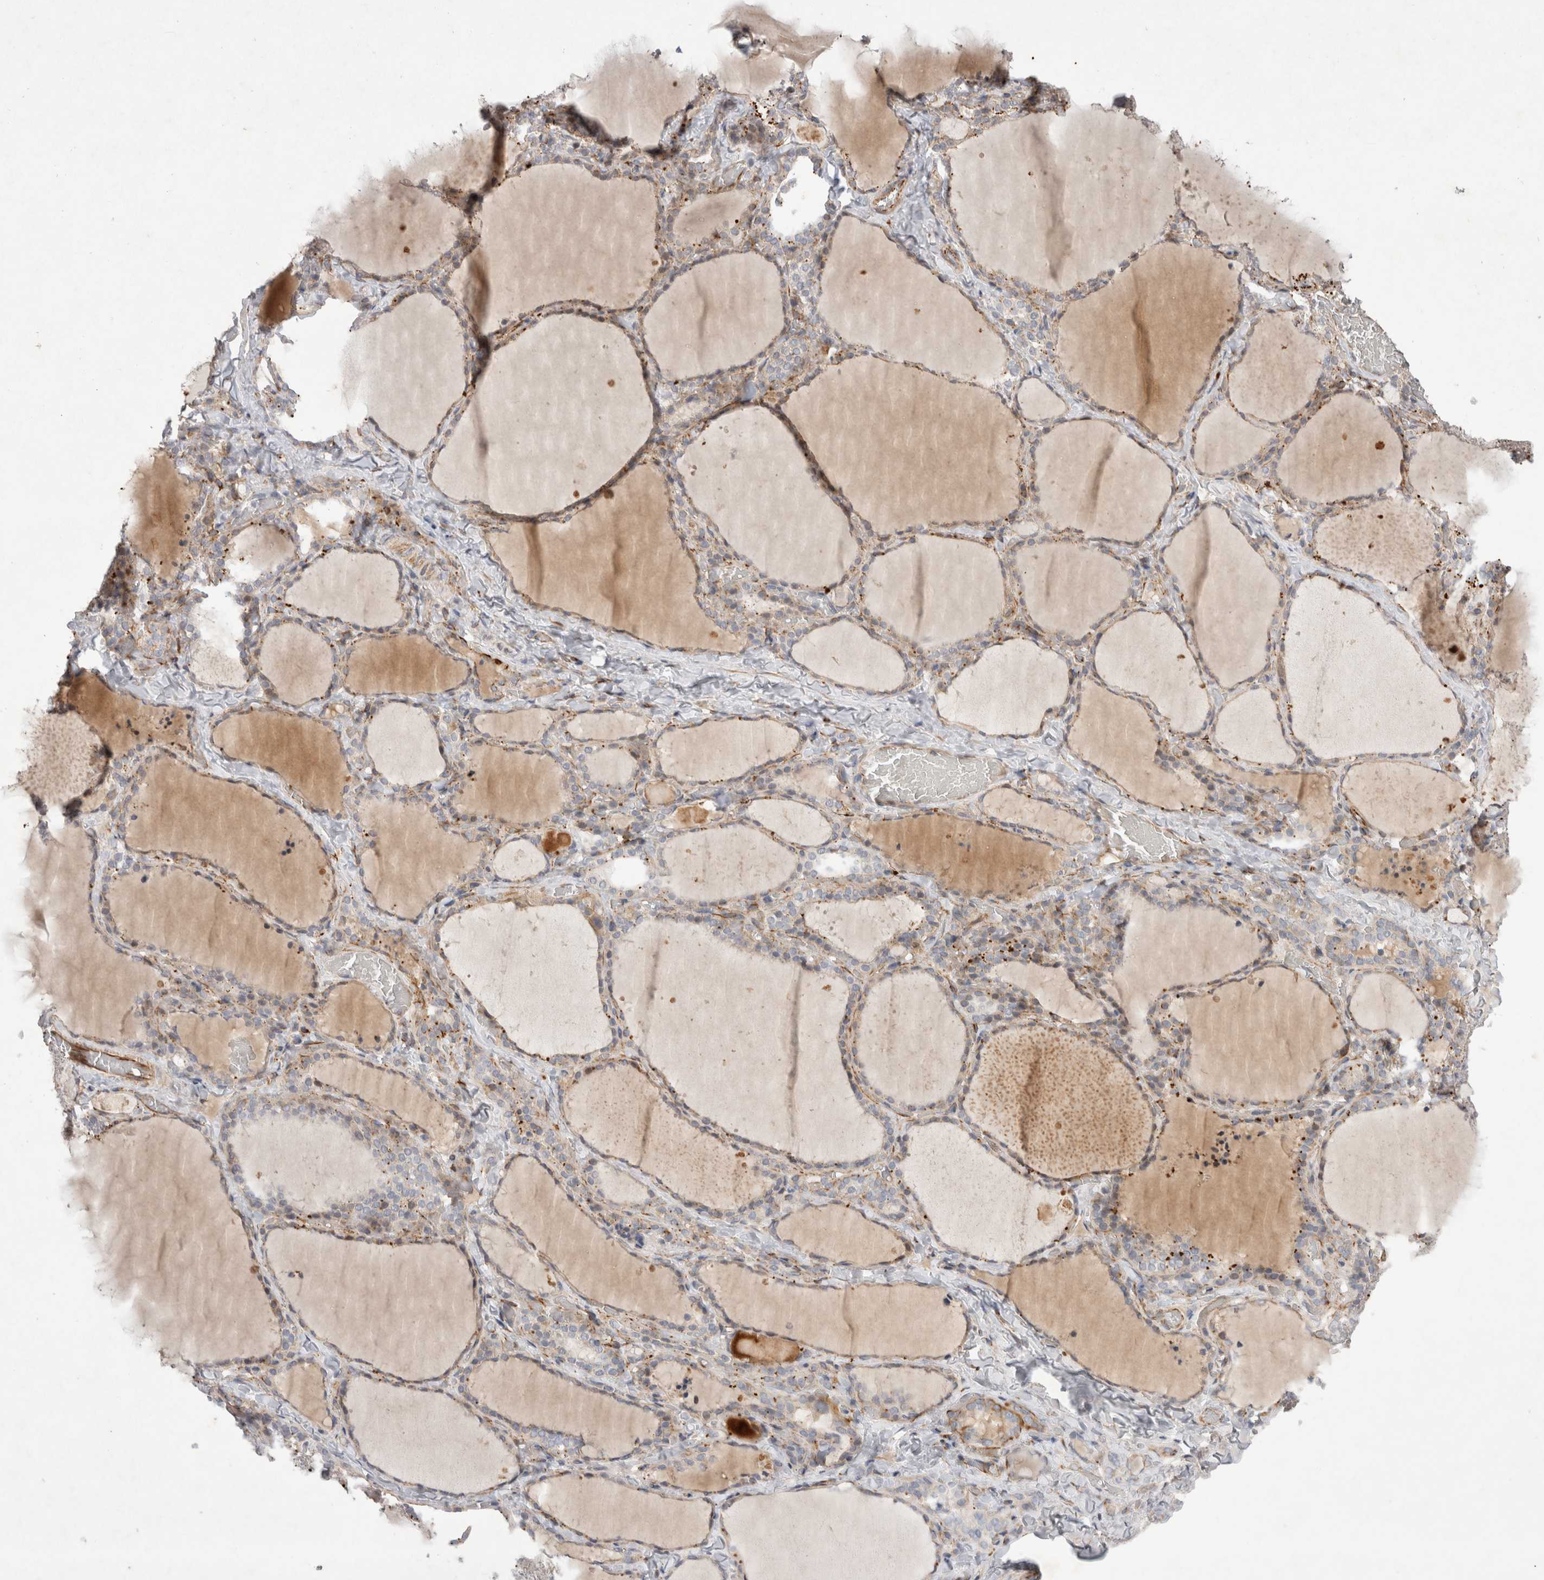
{"staining": {"intensity": "weak", "quantity": ">75%", "location": "cytoplasmic/membranous"}, "tissue": "thyroid gland", "cell_type": "Glandular cells", "image_type": "normal", "snomed": [{"axis": "morphology", "description": "Normal tissue, NOS"}, {"axis": "topography", "description": "Thyroid gland"}], "caption": "An image showing weak cytoplasmic/membranous expression in approximately >75% of glandular cells in unremarkable thyroid gland, as visualized by brown immunohistochemical staining.", "gene": "NMU", "patient": {"sex": "female", "age": 22}}